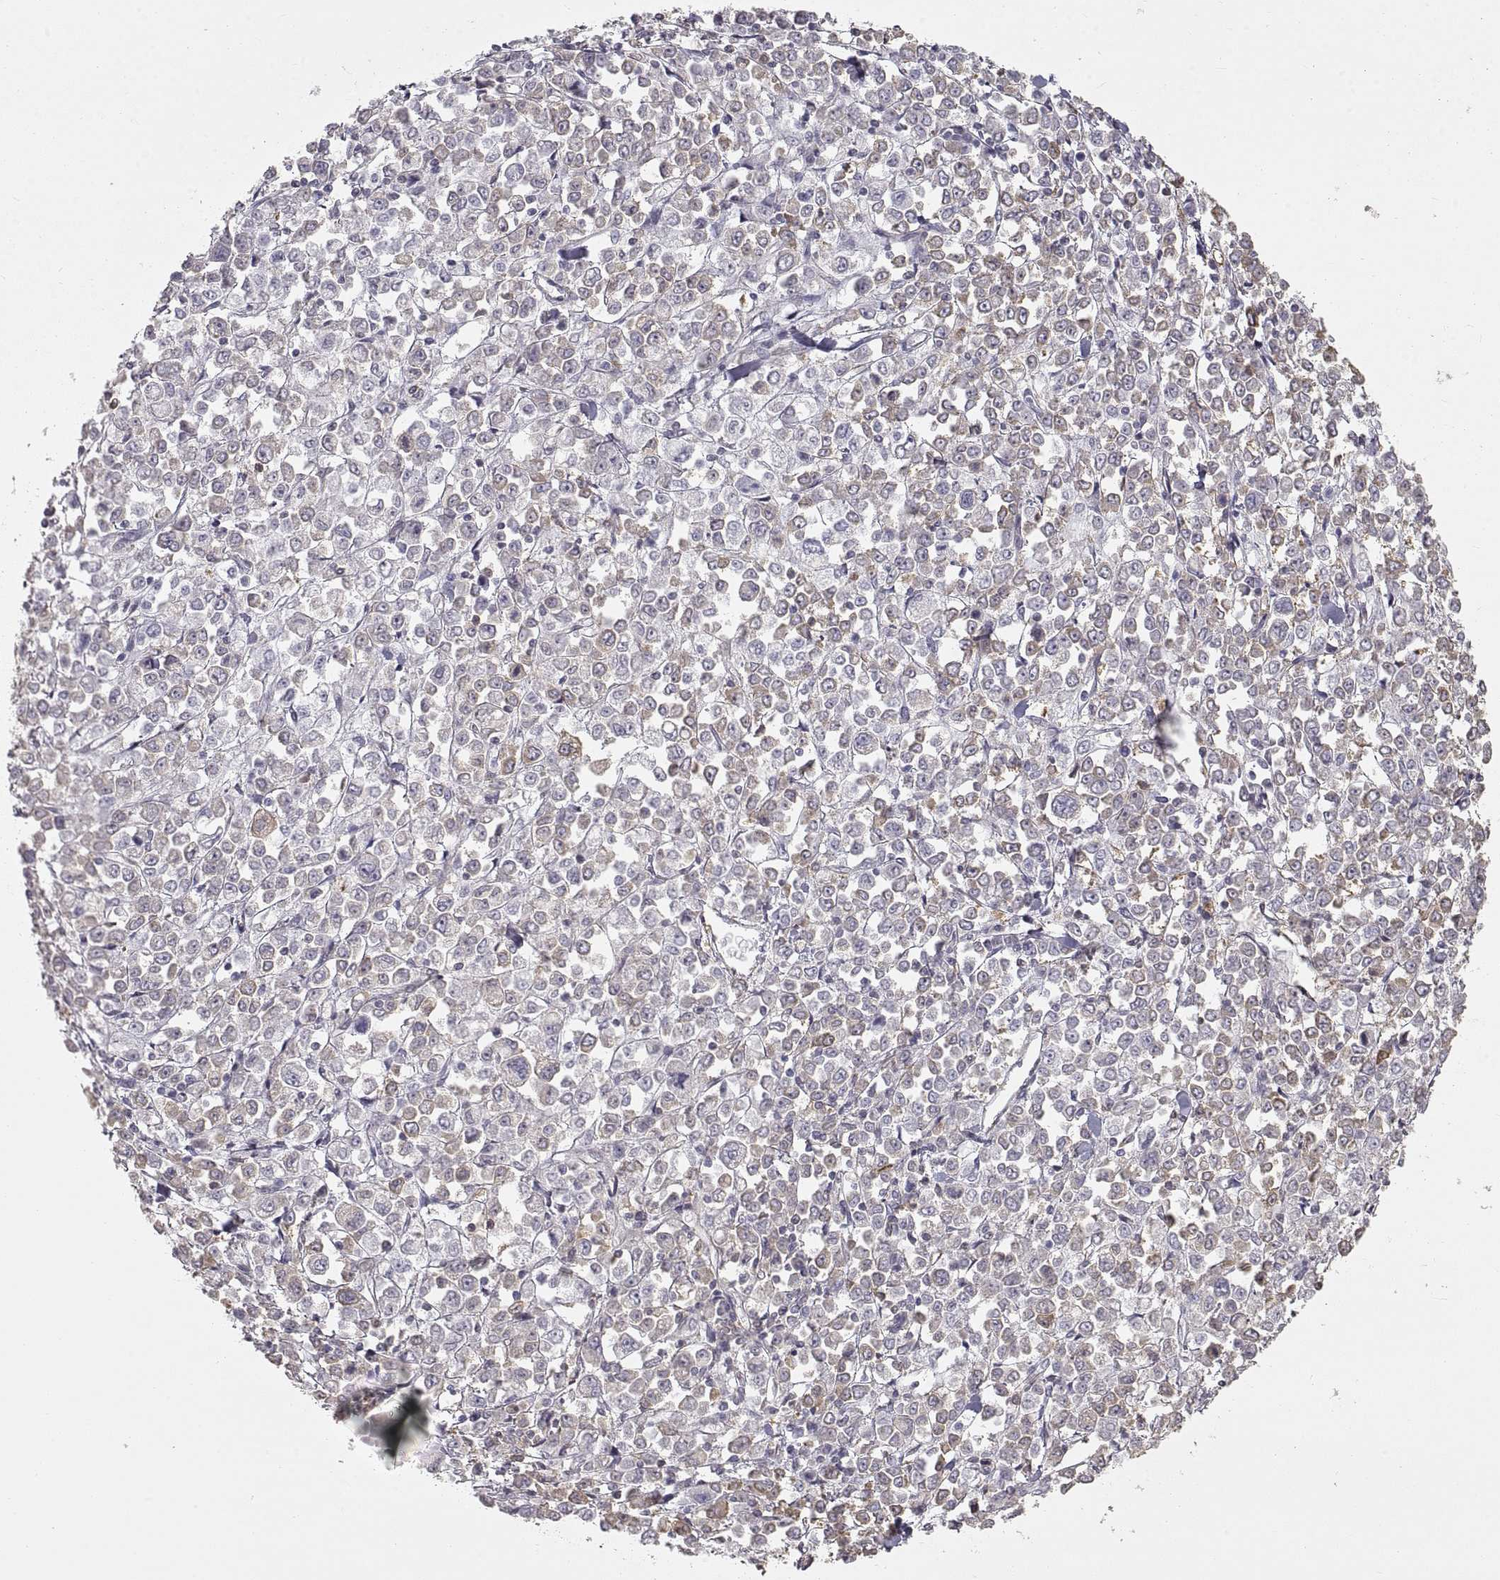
{"staining": {"intensity": "moderate", "quantity": "25%-75%", "location": "cytoplasmic/membranous"}, "tissue": "stomach cancer", "cell_type": "Tumor cells", "image_type": "cancer", "snomed": [{"axis": "morphology", "description": "Adenocarcinoma, NOS"}, {"axis": "topography", "description": "Stomach, upper"}], "caption": "Immunohistochemistry micrograph of neoplastic tissue: human stomach cancer stained using immunohistochemistry (IHC) reveals medium levels of moderate protein expression localized specifically in the cytoplasmic/membranous of tumor cells, appearing as a cytoplasmic/membranous brown color.", "gene": "HSP90AB1", "patient": {"sex": "male", "age": 70}}